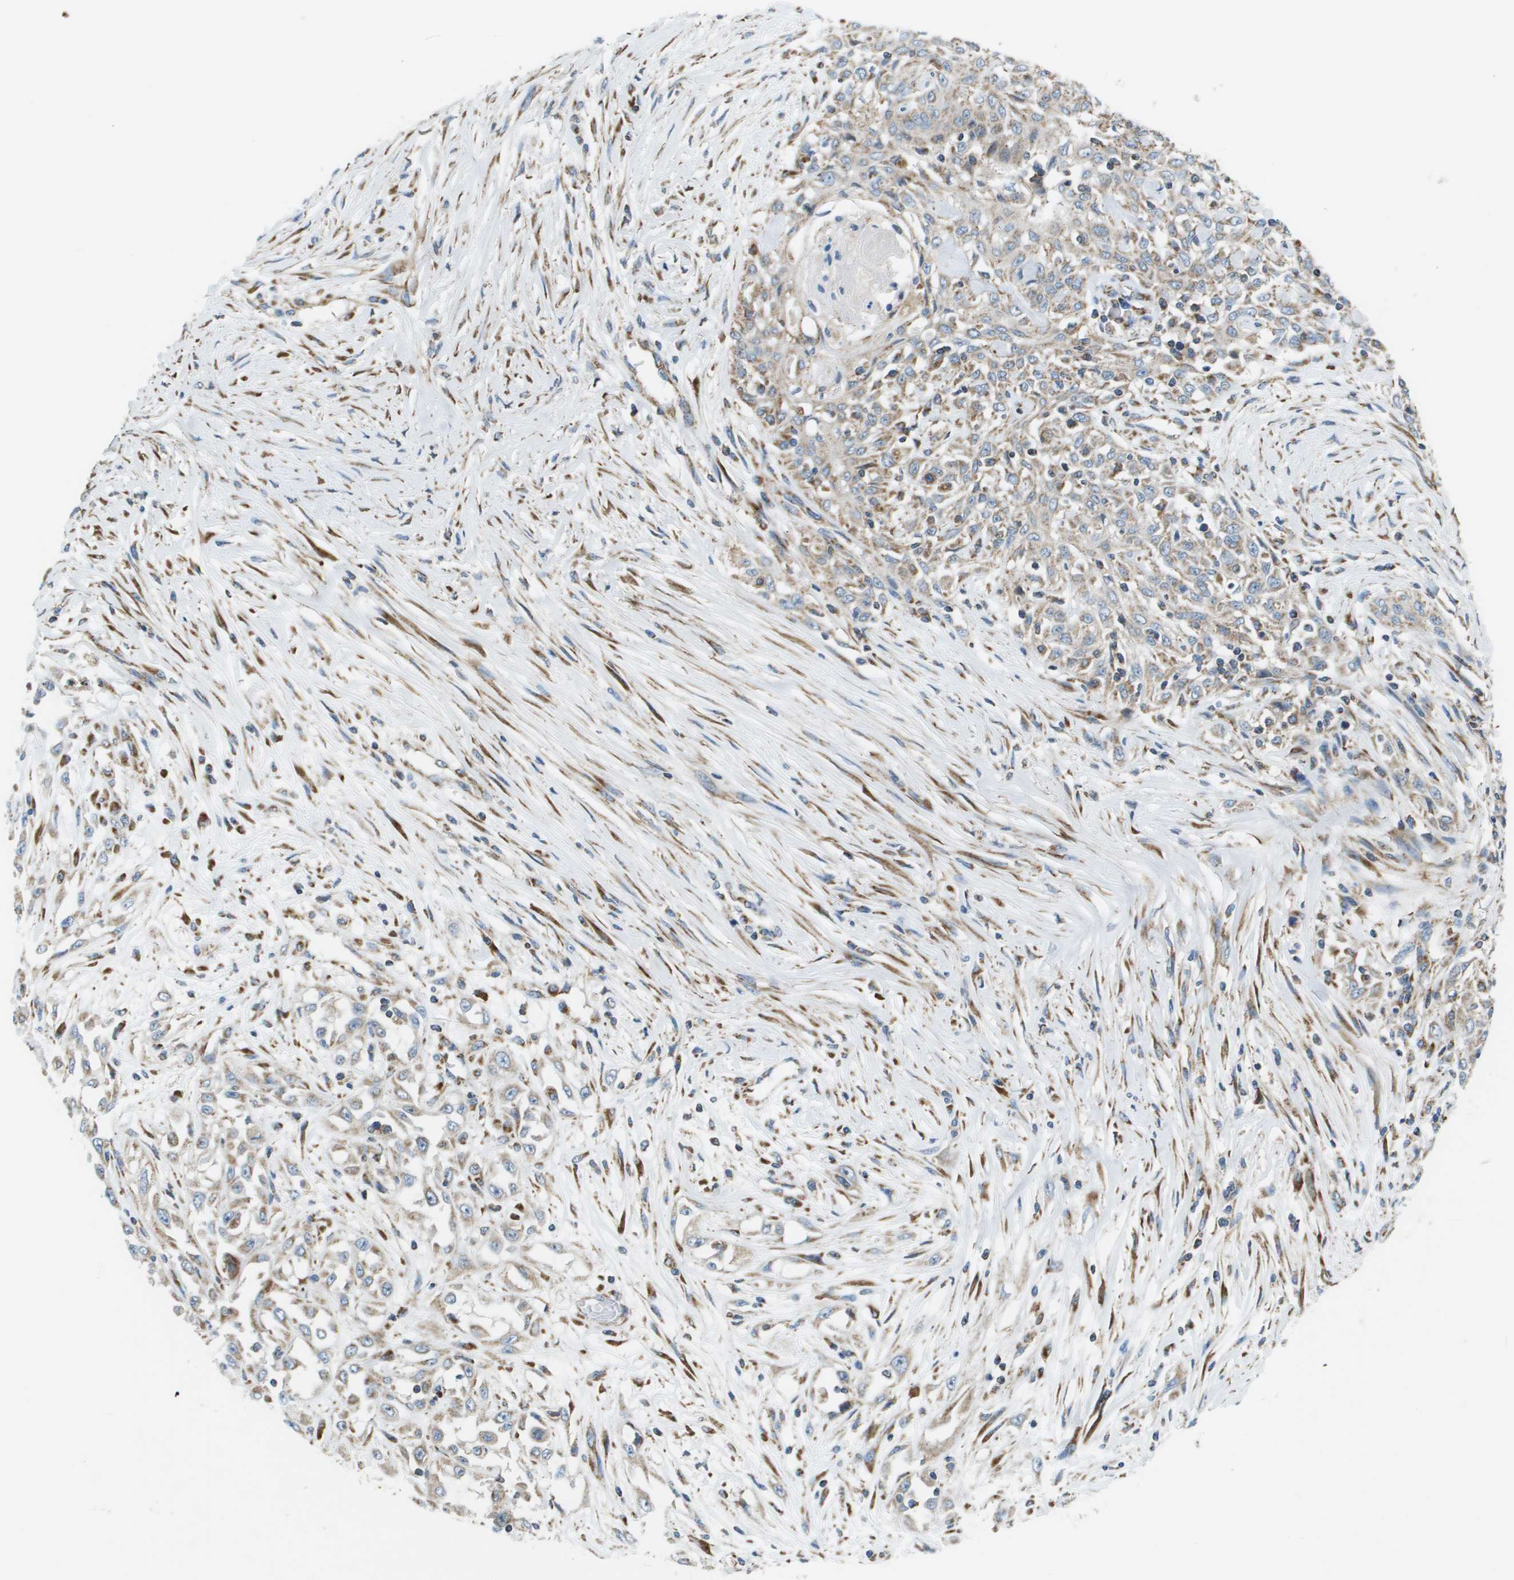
{"staining": {"intensity": "weak", "quantity": ">75%", "location": "cytoplasmic/membranous"}, "tissue": "skin cancer", "cell_type": "Tumor cells", "image_type": "cancer", "snomed": [{"axis": "morphology", "description": "Squamous cell carcinoma, NOS"}, {"axis": "morphology", "description": "Squamous cell carcinoma, metastatic, NOS"}, {"axis": "topography", "description": "Skin"}, {"axis": "topography", "description": "Lymph node"}], "caption": "Skin cancer (metastatic squamous cell carcinoma) stained with a brown dye reveals weak cytoplasmic/membranous positive positivity in approximately >75% of tumor cells.", "gene": "TAOK3", "patient": {"sex": "male", "age": 75}}